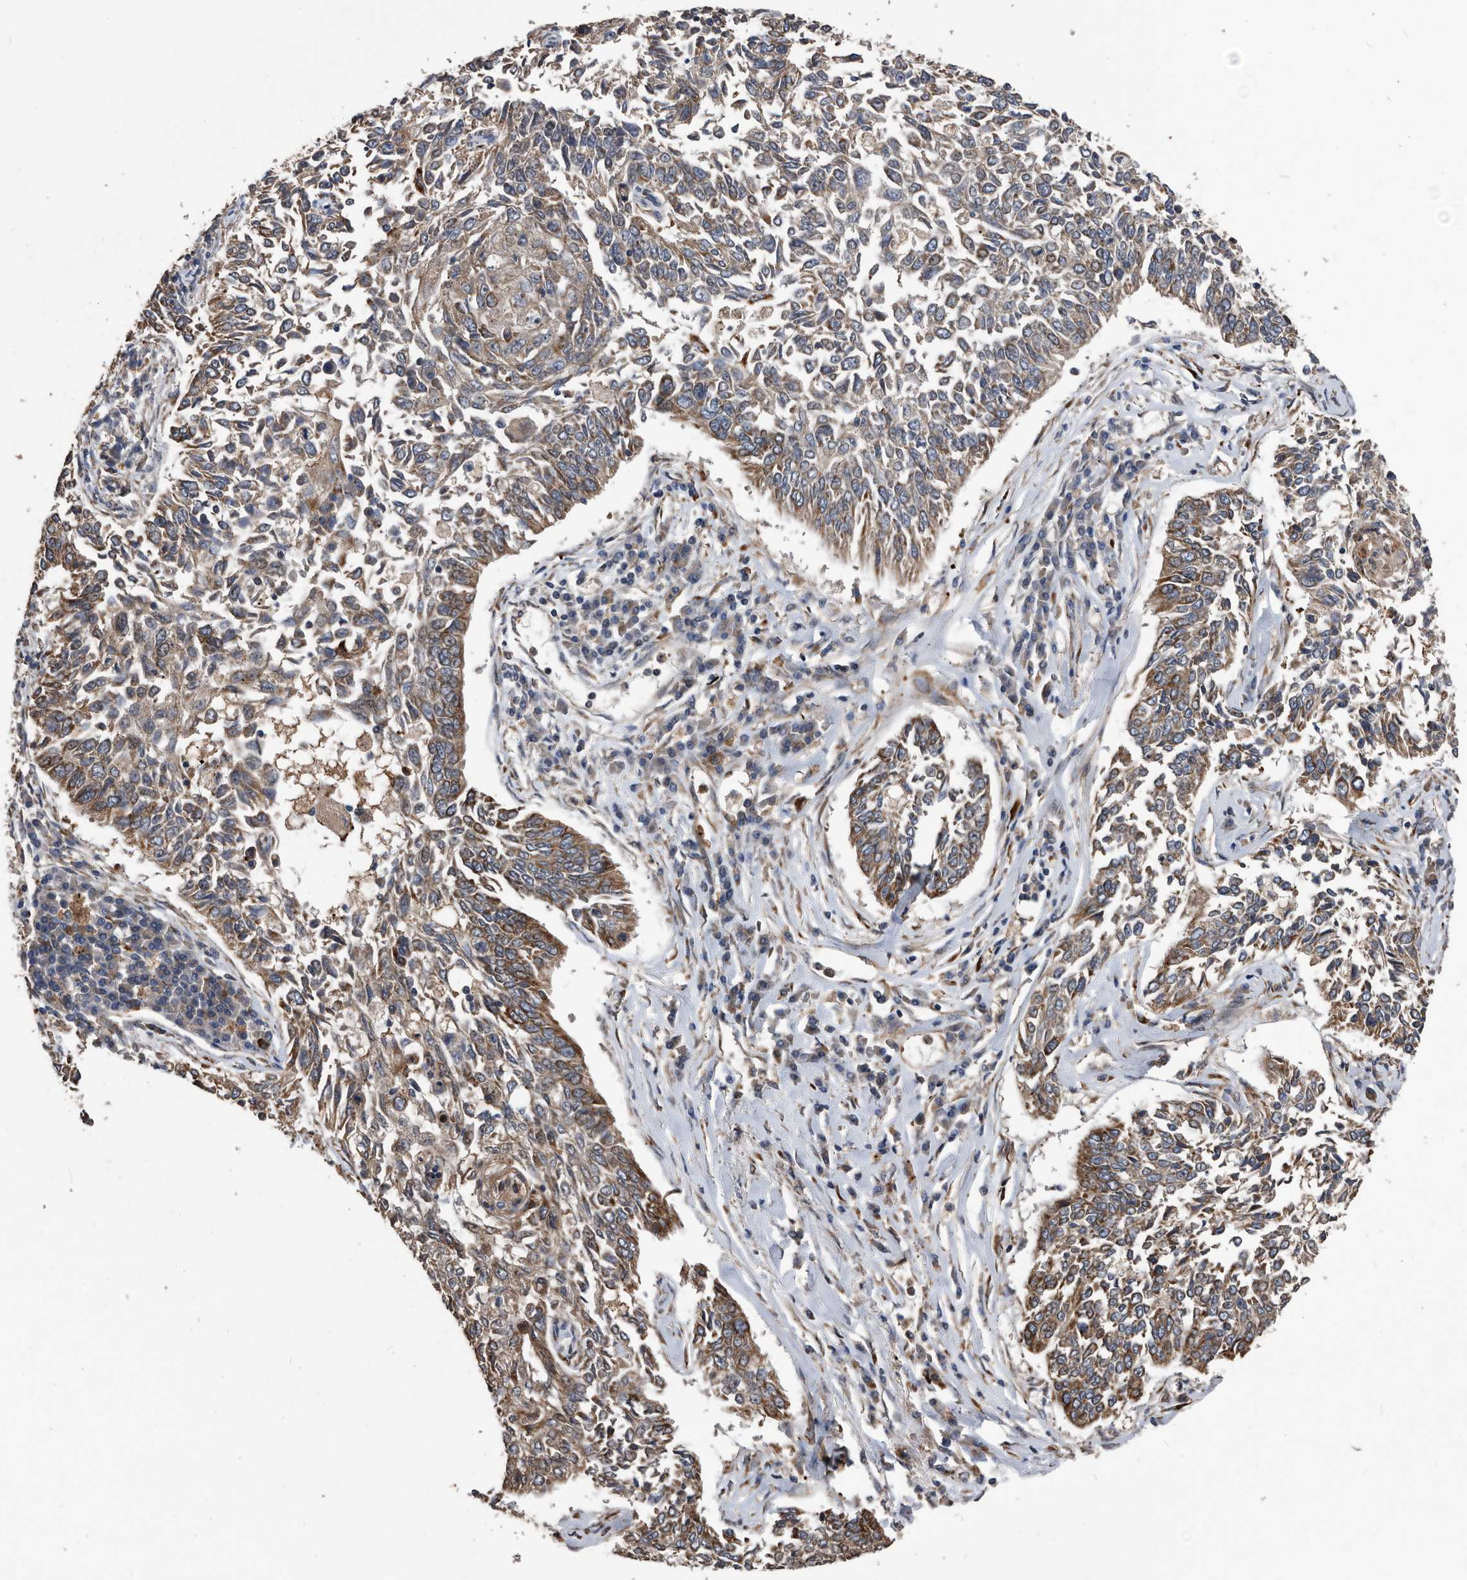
{"staining": {"intensity": "moderate", "quantity": ">75%", "location": "cytoplasmic/membranous"}, "tissue": "lung cancer", "cell_type": "Tumor cells", "image_type": "cancer", "snomed": [{"axis": "morphology", "description": "Normal tissue, NOS"}, {"axis": "morphology", "description": "Squamous cell carcinoma, NOS"}, {"axis": "topography", "description": "Cartilage tissue"}, {"axis": "topography", "description": "Bronchus"}, {"axis": "topography", "description": "Lung"}], "caption": "An immunohistochemistry (IHC) image of tumor tissue is shown. Protein staining in brown labels moderate cytoplasmic/membranous positivity in lung cancer within tumor cells.", "gene": "SERINC2", "patient": {"sex": "female", "age": 49}}